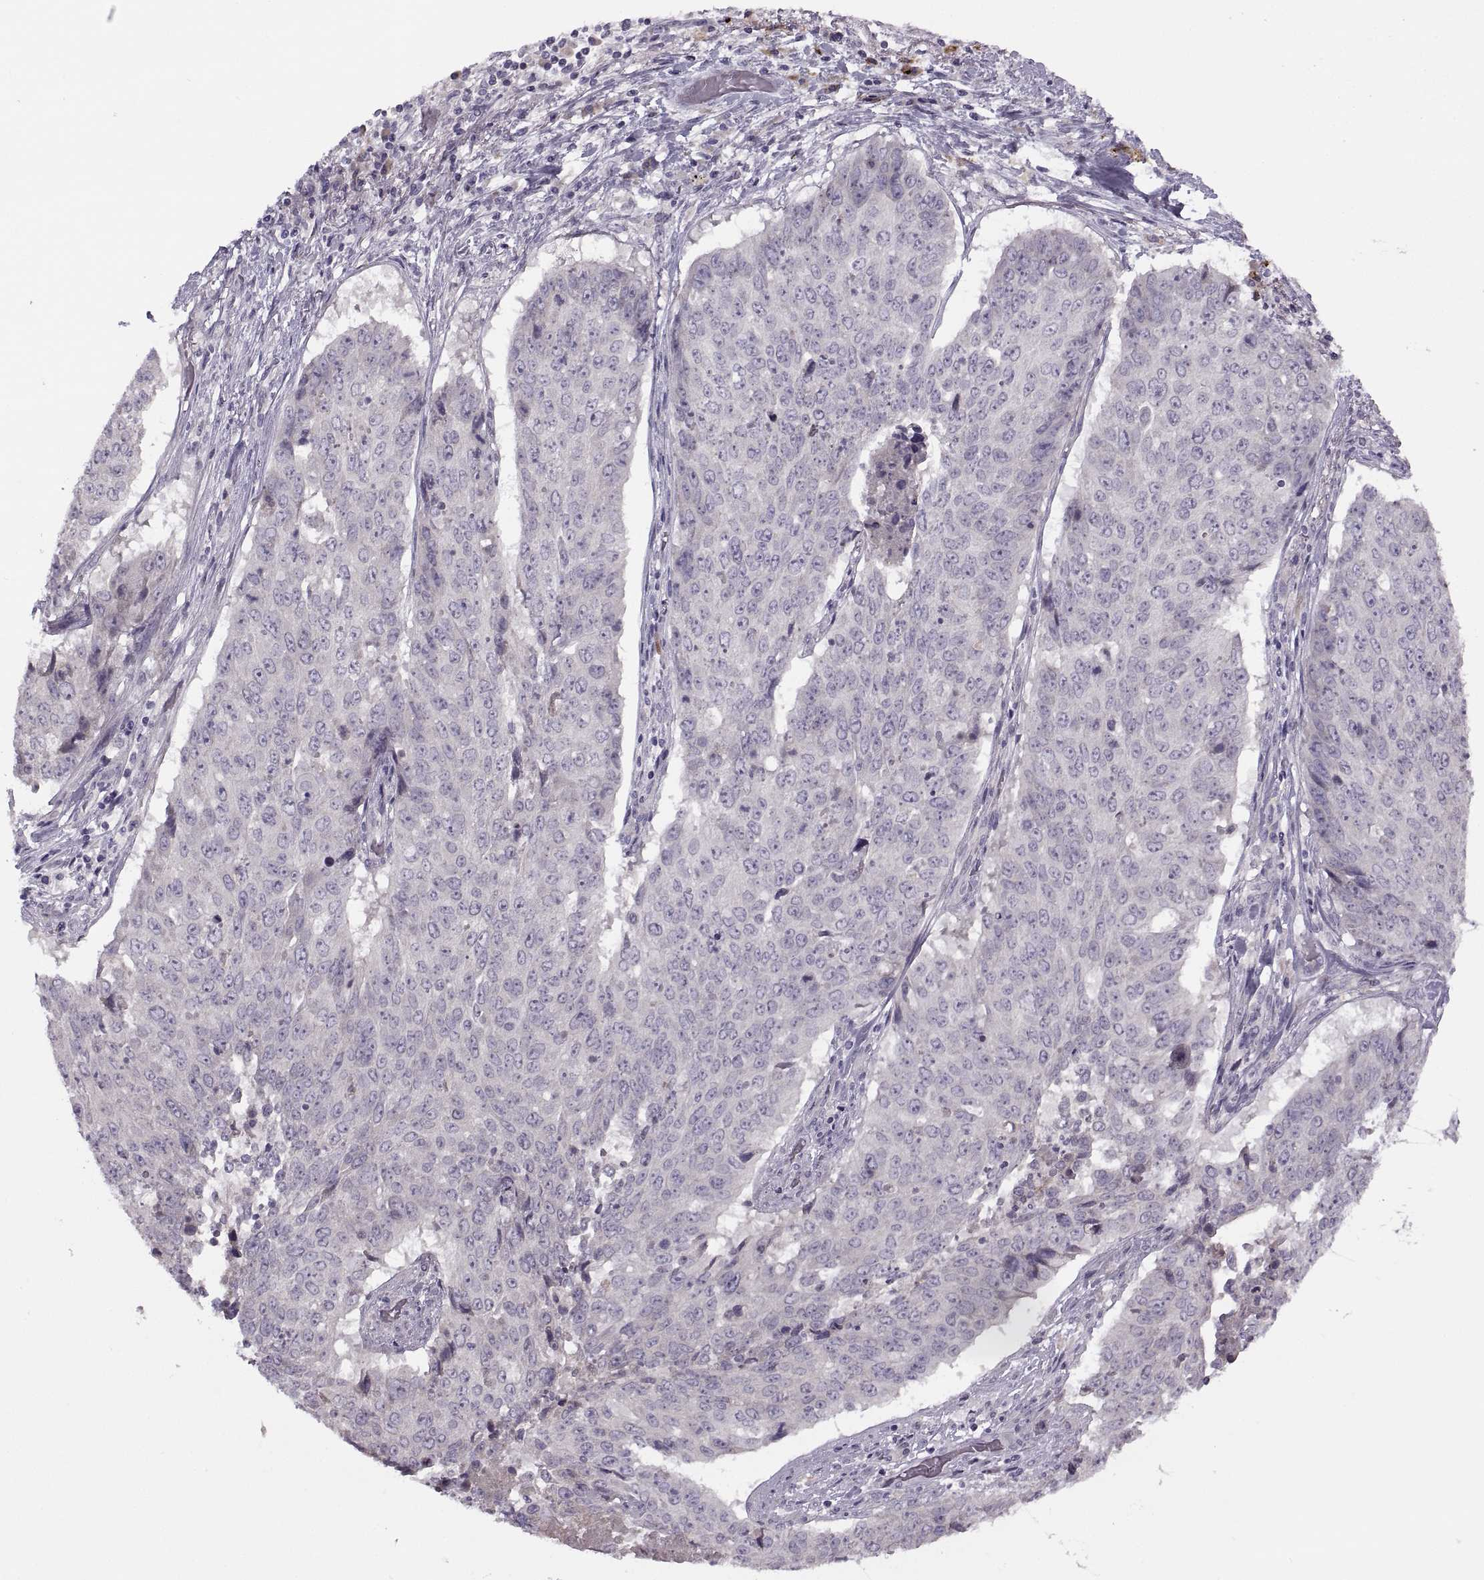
{"staining": {"intensity": "negative", "quantity": "none", "location": "none"}, "tissue": "lung cancer", "cell_type": "Tumor cells", "image_type": "cancer", "snomed": [{"axis": "morphology", "description": "Normal tissue, NOS"}, {"axis": "morphology", "description": "Squamous cell carcinoma, NOS"}, {"axis": "topography", "description": "Bronchus"}, {"axis": "topography", "description": "Lung"}], "caption": "High magnification brightfield microscopy of squamous cell carcinoma (lung) stained with DAB (3,3'-diaminobenzidine) (brown) and counterstained with hematoxylin (blue): tumor cells show no significant staining.", "gene": "H2AP", "patient": {"sex": "male", "age": 64}}